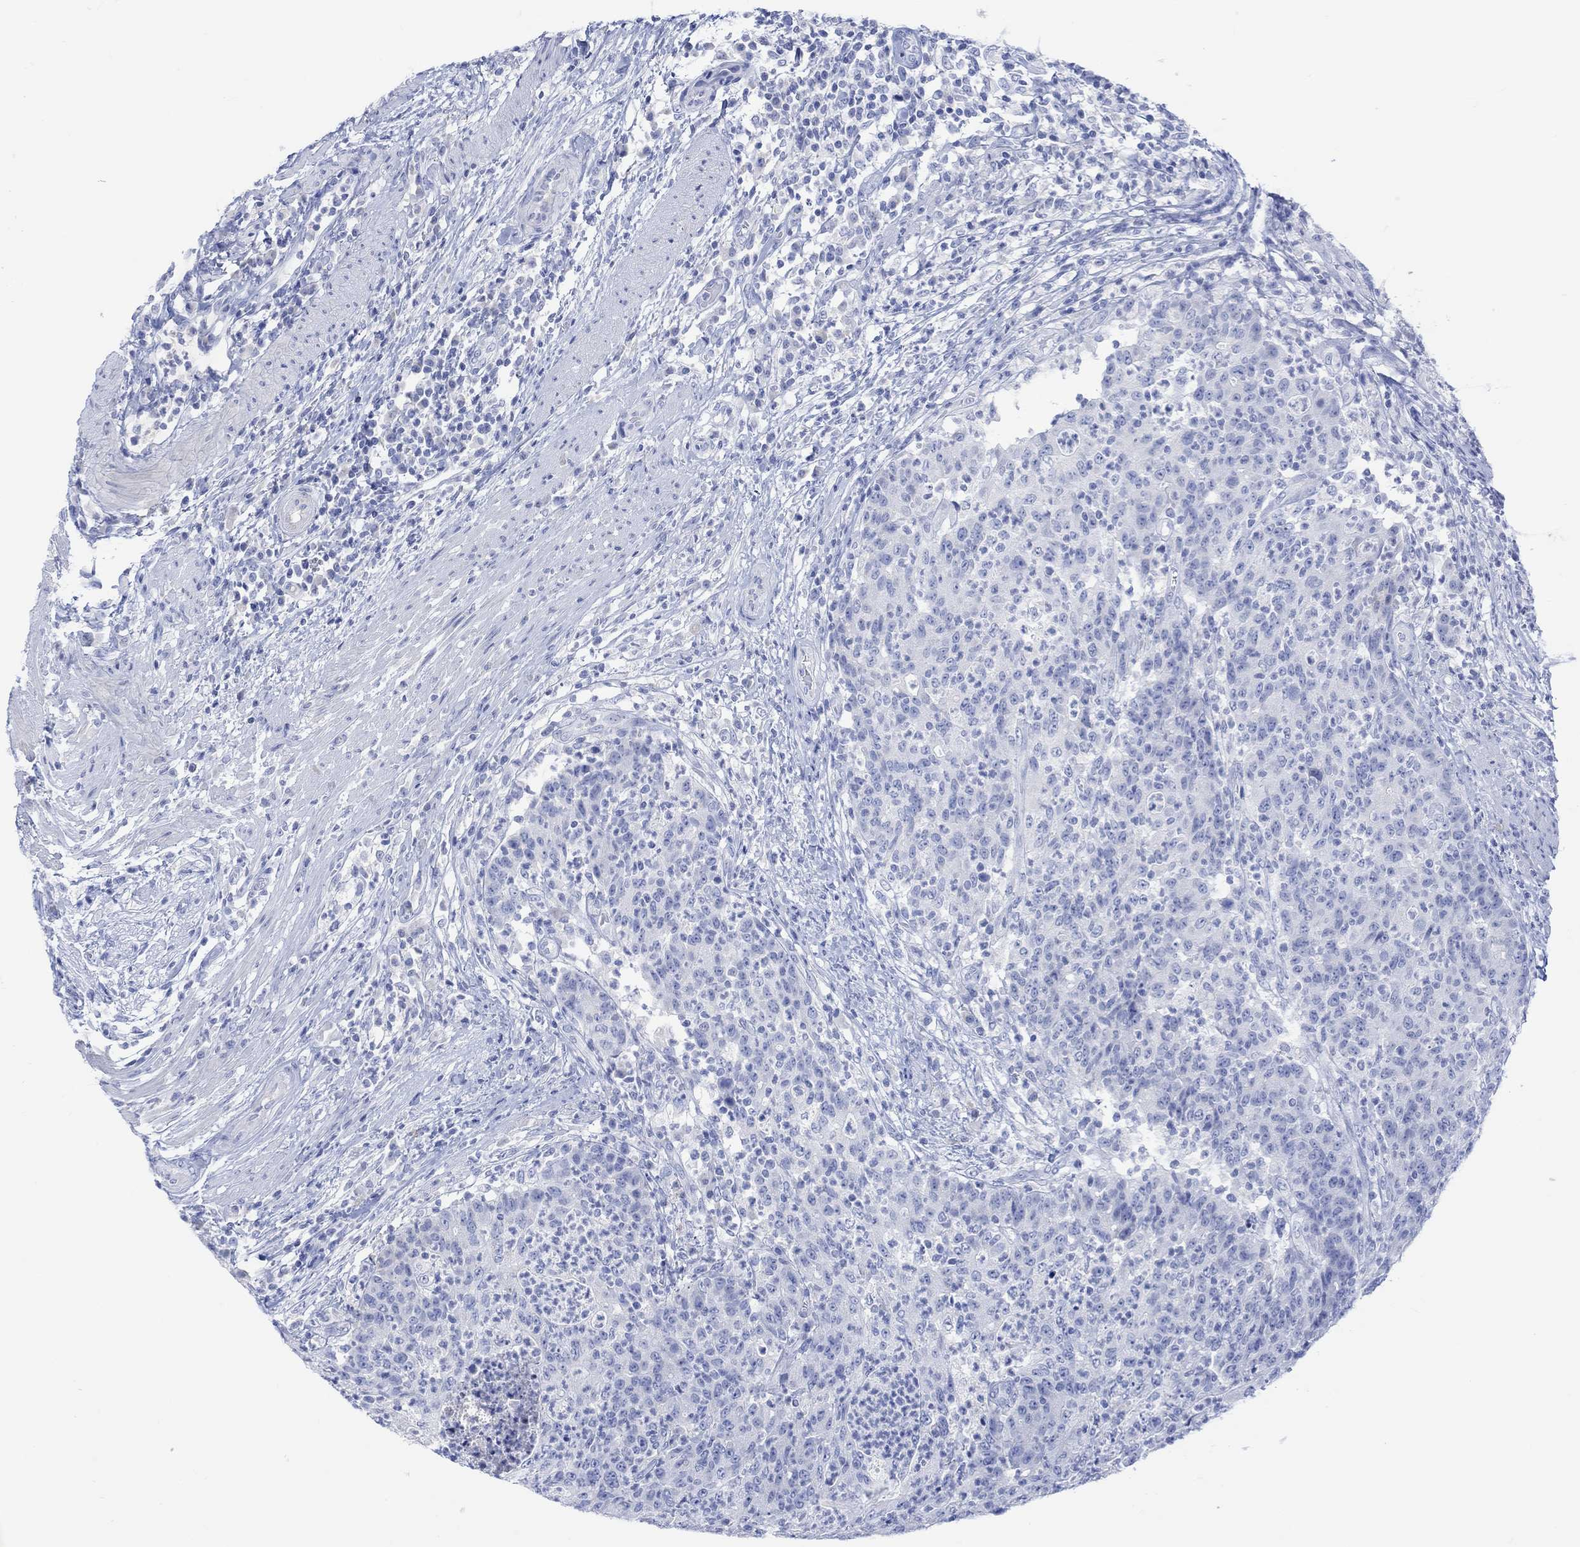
{"staining": {"intensity": "negative", "quantity": "none", "location": "none"}, "tissue": "colorectal cancer", "cell_type": "Tumor cells", "image_type": "cancer", "snomed": [{"axis": "morphology", "description": "Adenocarcinoma, NOS"}, {"axis": "topography", "description": "Colon"}], "caption": "Protein analysis of colorectal cancer displays no significant positivity in tumor cells.", "gene": "CALCA", "patient": {"sex": "male", "age": 70}}